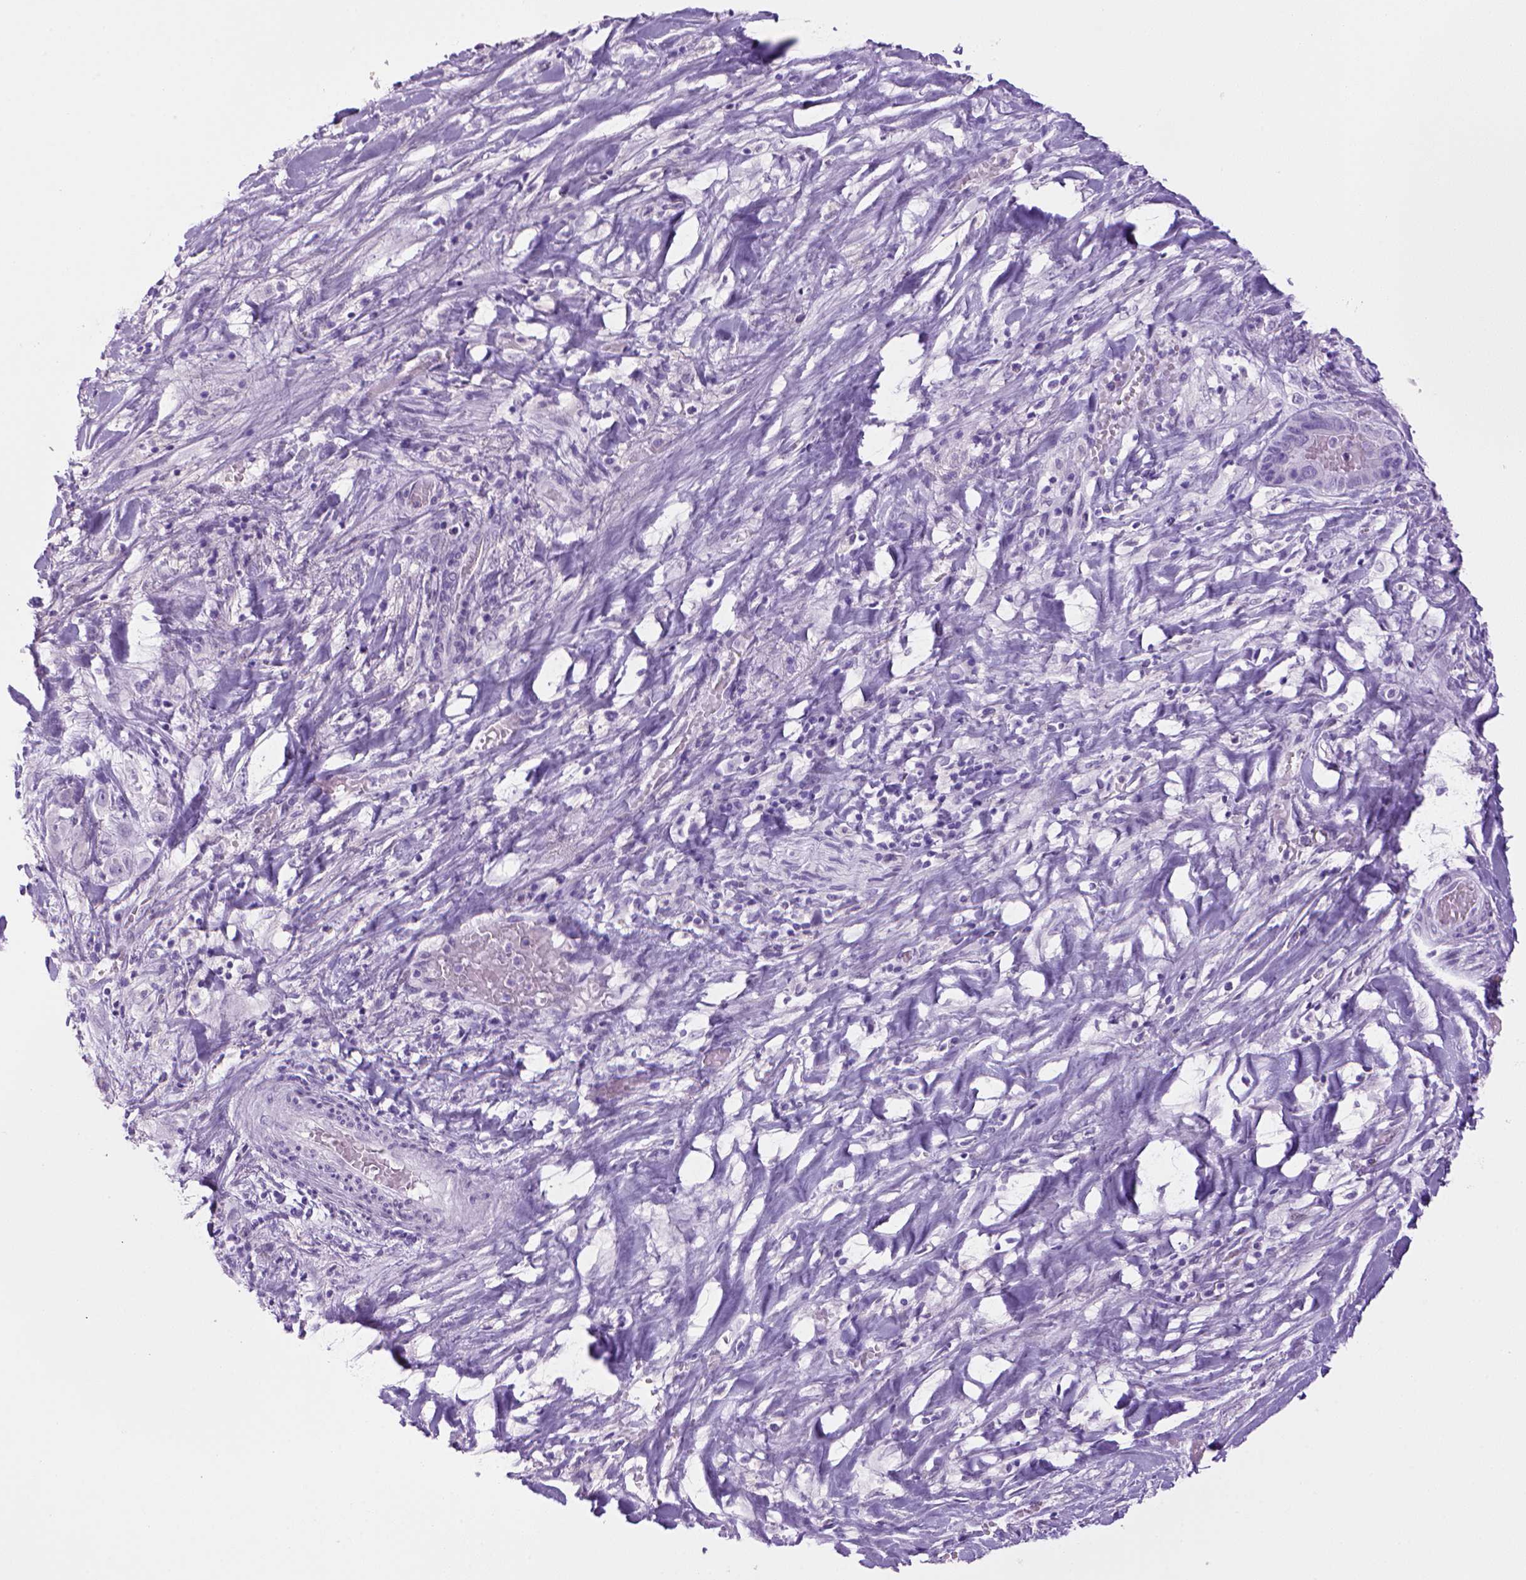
{"staining": {"intensity": "negative", "quantity": "none", "location": "none"}, "tissue": "liver cancer", "cell_type": "Tumor cells", "image_type": "cancer", "snomed": [{"axis": "morphology", "description": "Cholangiocarcinoma"}, {"axis": "topography", "description": "Liver"}], "caption": "An immunohistochemistry image of liver cholangiocarcinoma is shown. There is no staining in tumor cells of liver cholangiocarcinoma.", "gene": "SGCG", "patient": {"sex": "female", "age": 52}}